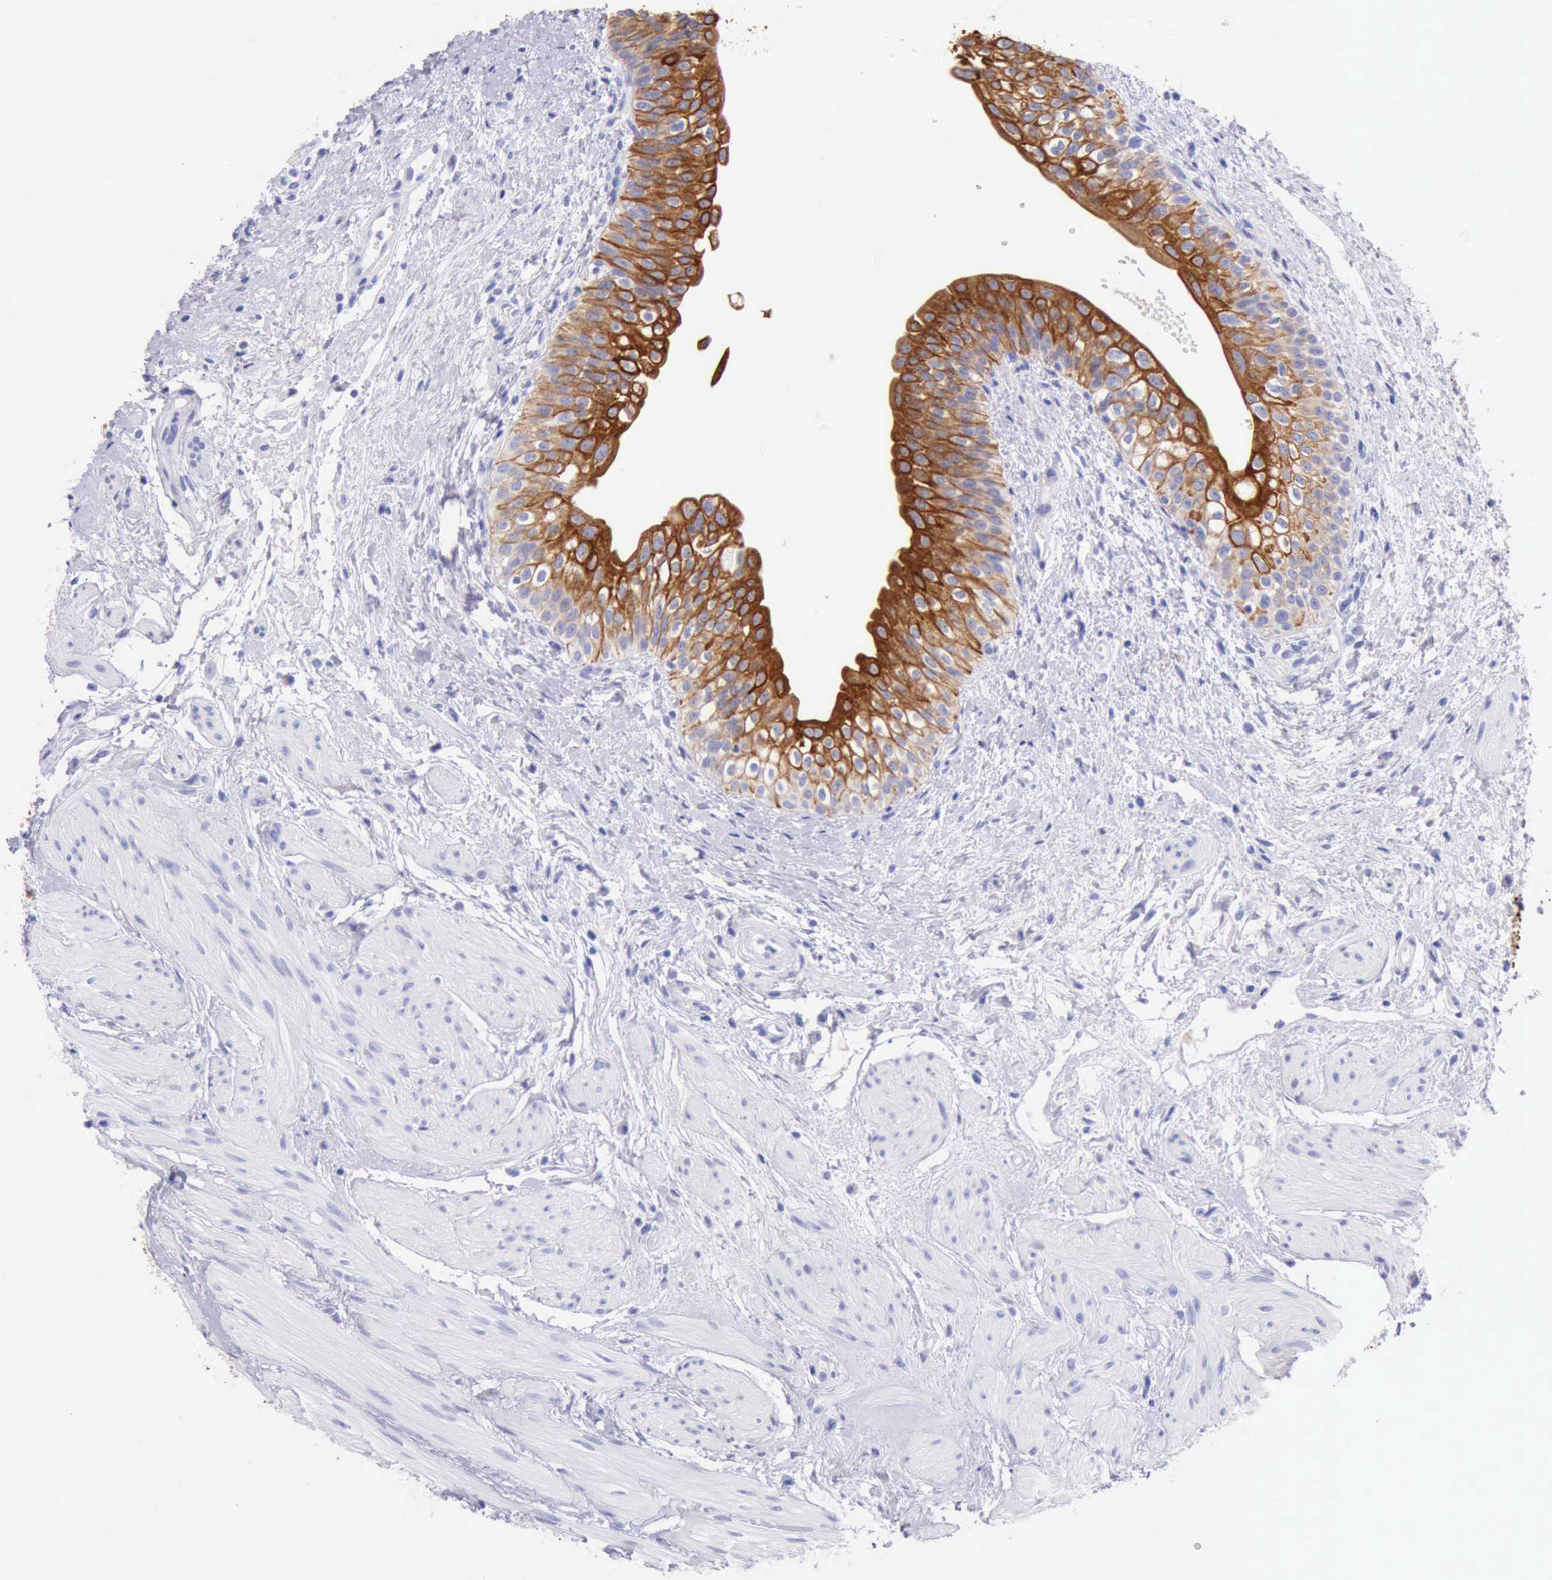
{"staining": {"intensity": "strong", "quantity": ">75%", "location": "cytoplasmic/membranous"}, "tissue": "urinary bladder", "cell_type": "Urothelial cells", "image_type": "normal", "snomed": [{"axis": "morphology", "description": "Normal tissue, NOS"}, {"axis": "topography", "description": "Urinary bladder"}], "caption": "IHC photomicrograph of unremarkable urinary bladder: human urinary bladder stained using immunohistochemistry (IHC) shows high levels of strong protein expression localized specifically in the cytoplasmic/membranous of urothelial cells, appearing as a cytoplasmic/membranous brown color.", "gene": "KRT8", "patient": {"sex": "female", "age": 55}}